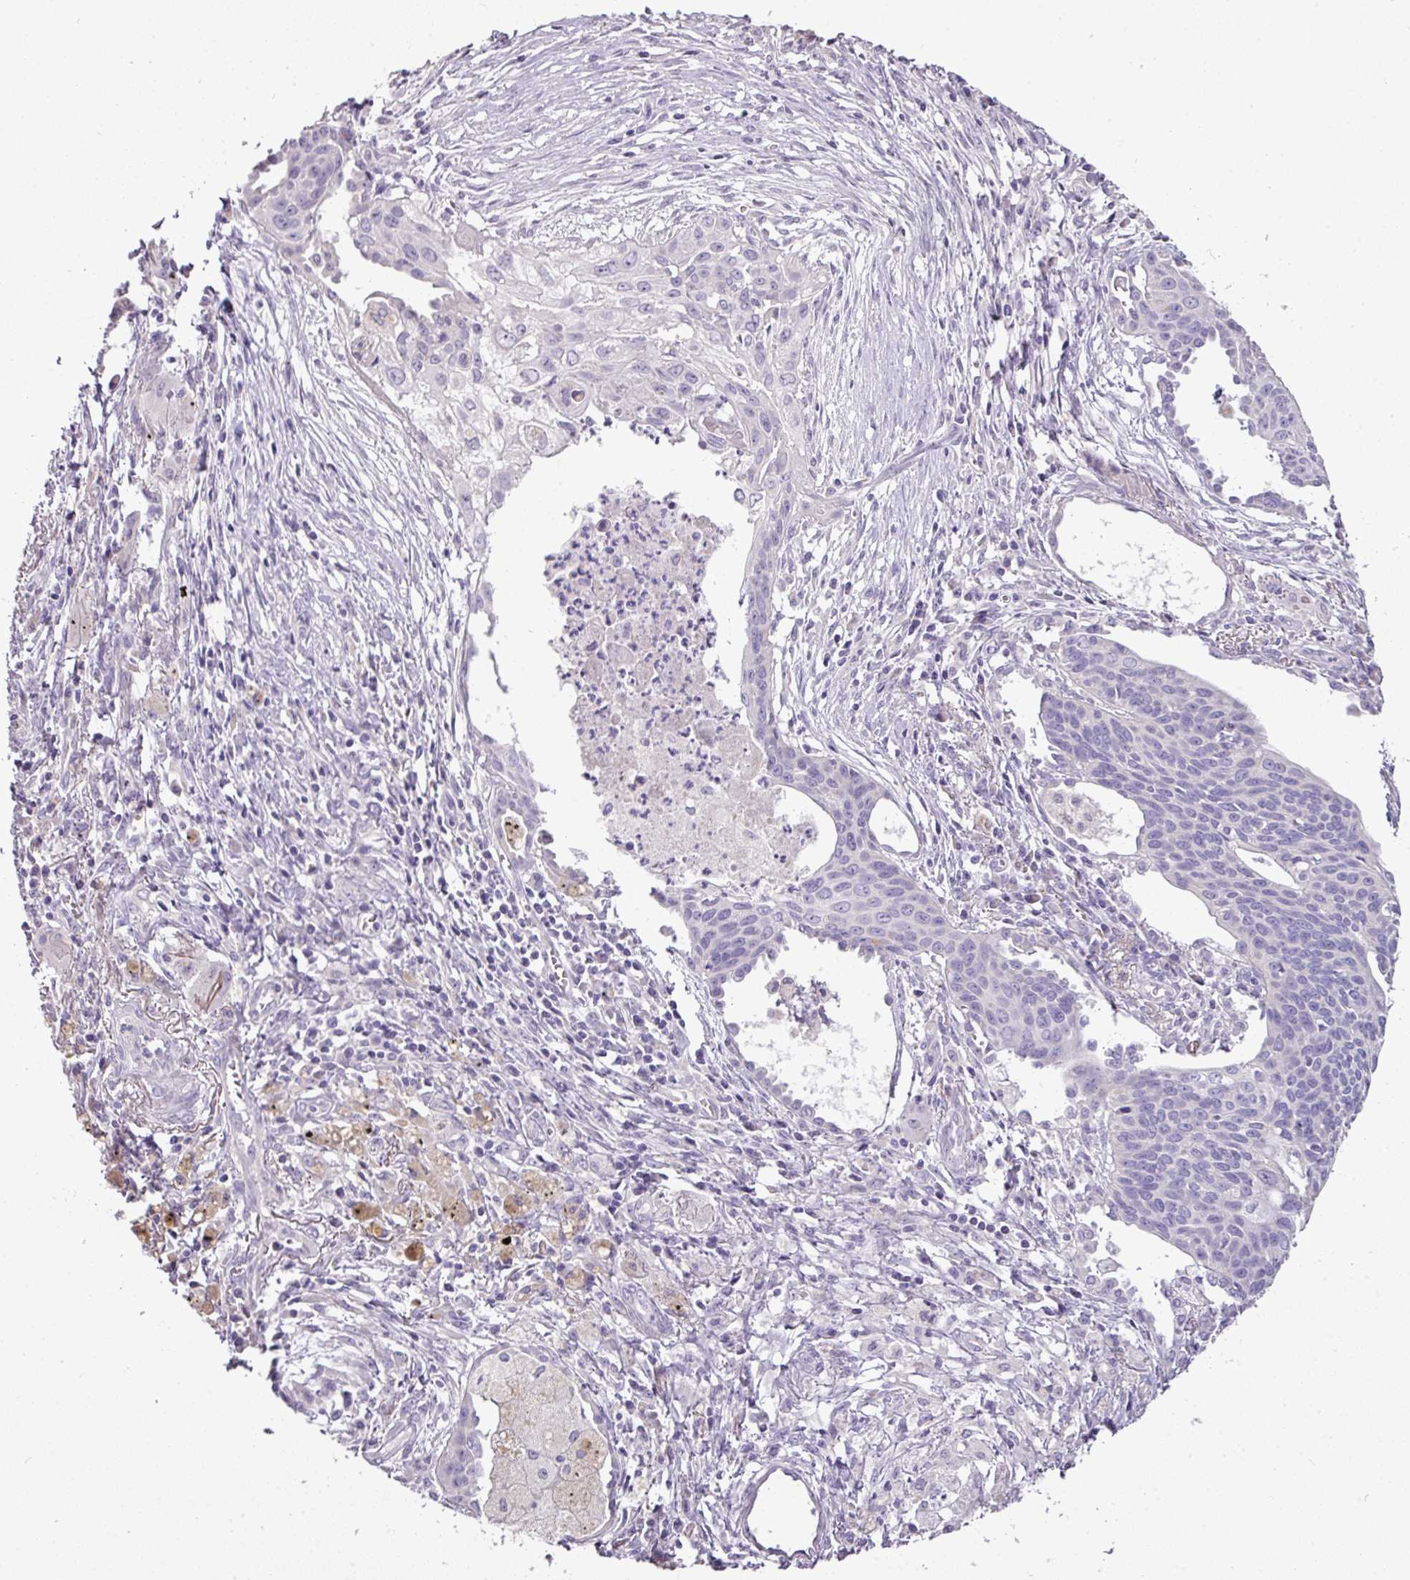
{"staining": {"intensity": "negative", "quantity": "none", "location": "none"}, "tissue": "lung cancer", "cell_type": "Tumor cells", "image_type": "cancer", "snomed": [{"axis": "morphology", "description": "Squamous cell carcinoma, NOS"}, {"axis": "topography", "description": "Lung"}], "caption": "Lung cancer was stained to show a protein in brown. There is no significant expression in tumor cells. Brightfield microscopy of immunohistochemistry stained with DAB (3,3'-diaminobenzidine) (brown) and hematoxylin (blue), captured at high magnification.", "gene": "BRINP2", "patient": {"sex": "male", "age": 71}}